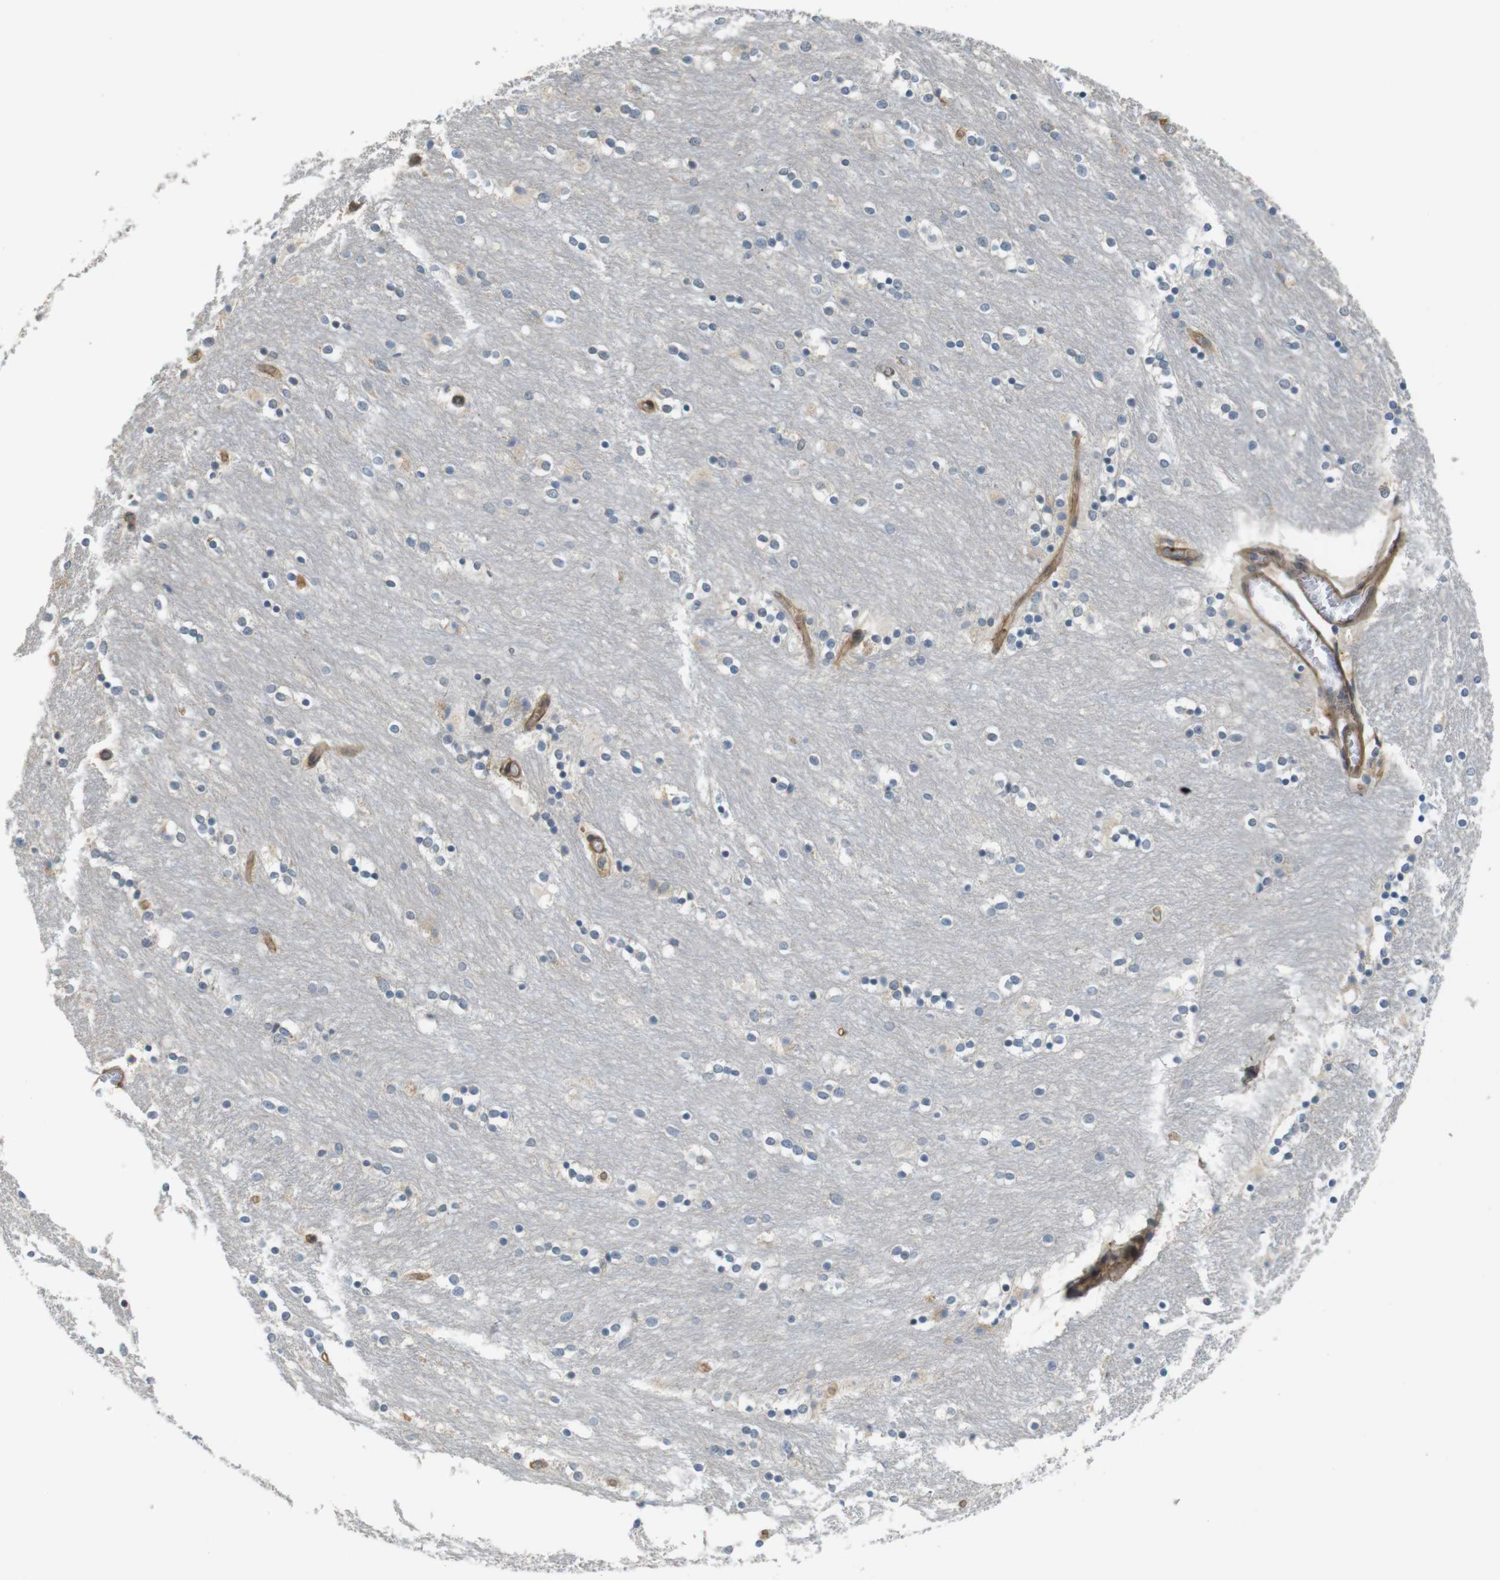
{"staining": {"intensity": "weak", "quantity": "<25%", "location": "cytoplasmic/membranous"}, "tissue": "caudate", "cell_type": "Glial cells", "image_type": "normal", "snomed": [{"axis": "morphology", "description": "Normal tissue, NOS"}, {"axis": "topography", "description": "Lateral ventricle wall"}], "caption": "Micrograph shows no protein staining in glial cells of benign caudate.", "gene": "TSPAN9", "patient": {"sex": "female", "age": 54}}